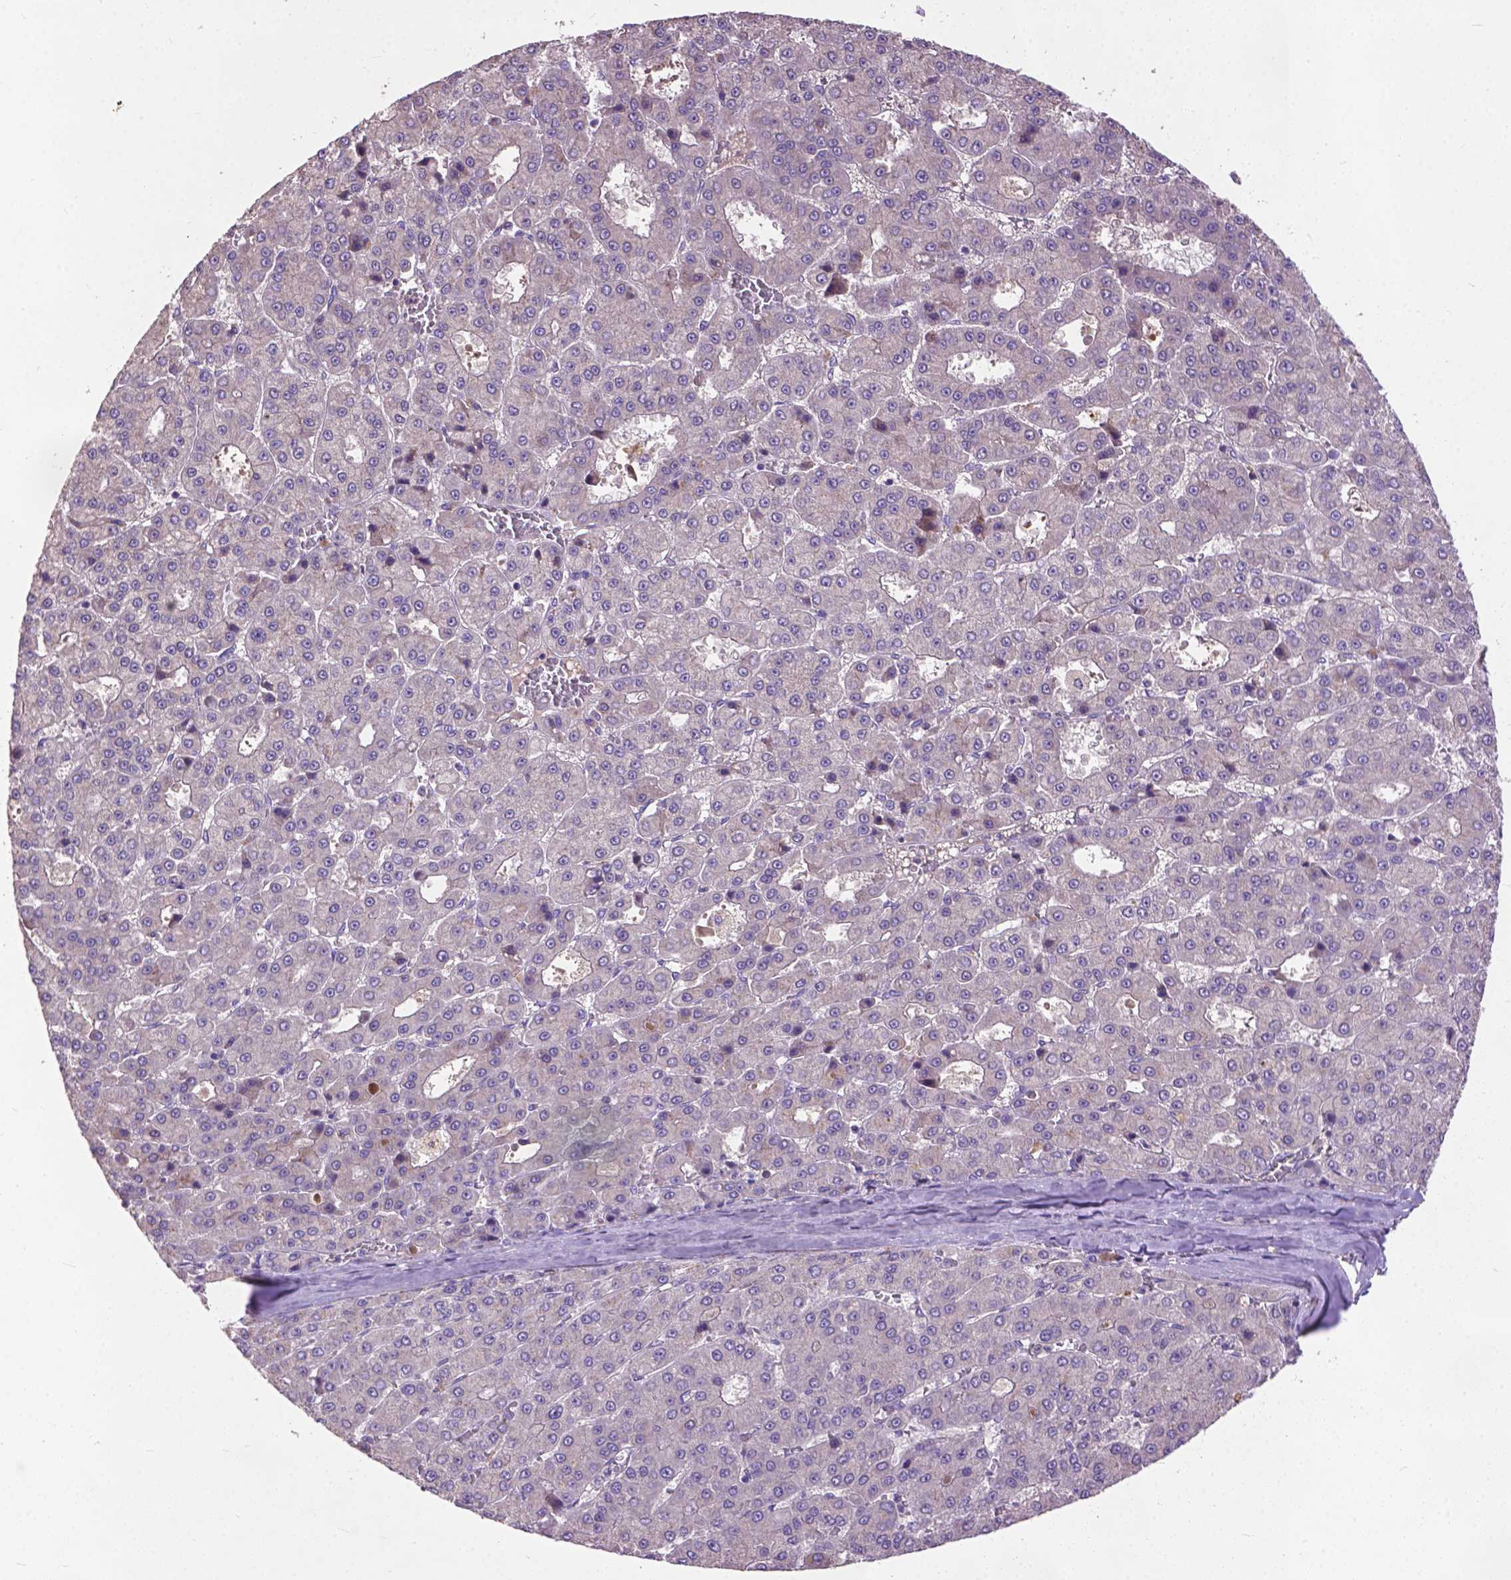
{"staining": {"intensity": "negative", "quantity": "none", "location": "none"}, "tissue": "liver cancer", "cell_type": "Tumor cells", "image_type": "cancer", "snomed": [{"axis": "morphology", "description": "Carcinoma, Hepatocellular, NOS"}, {"axis": "topography", "description": "Liver"}], "caption": "Immunohistochemical staining of hepatocellular carcinoma (liver) exhibits no significant positivity in tumor cells. (DAB immunohistochemistry with hematoxylin counter stain).", "gene": "ZNF337", "patient": {"sex": "male", "age": 70}}